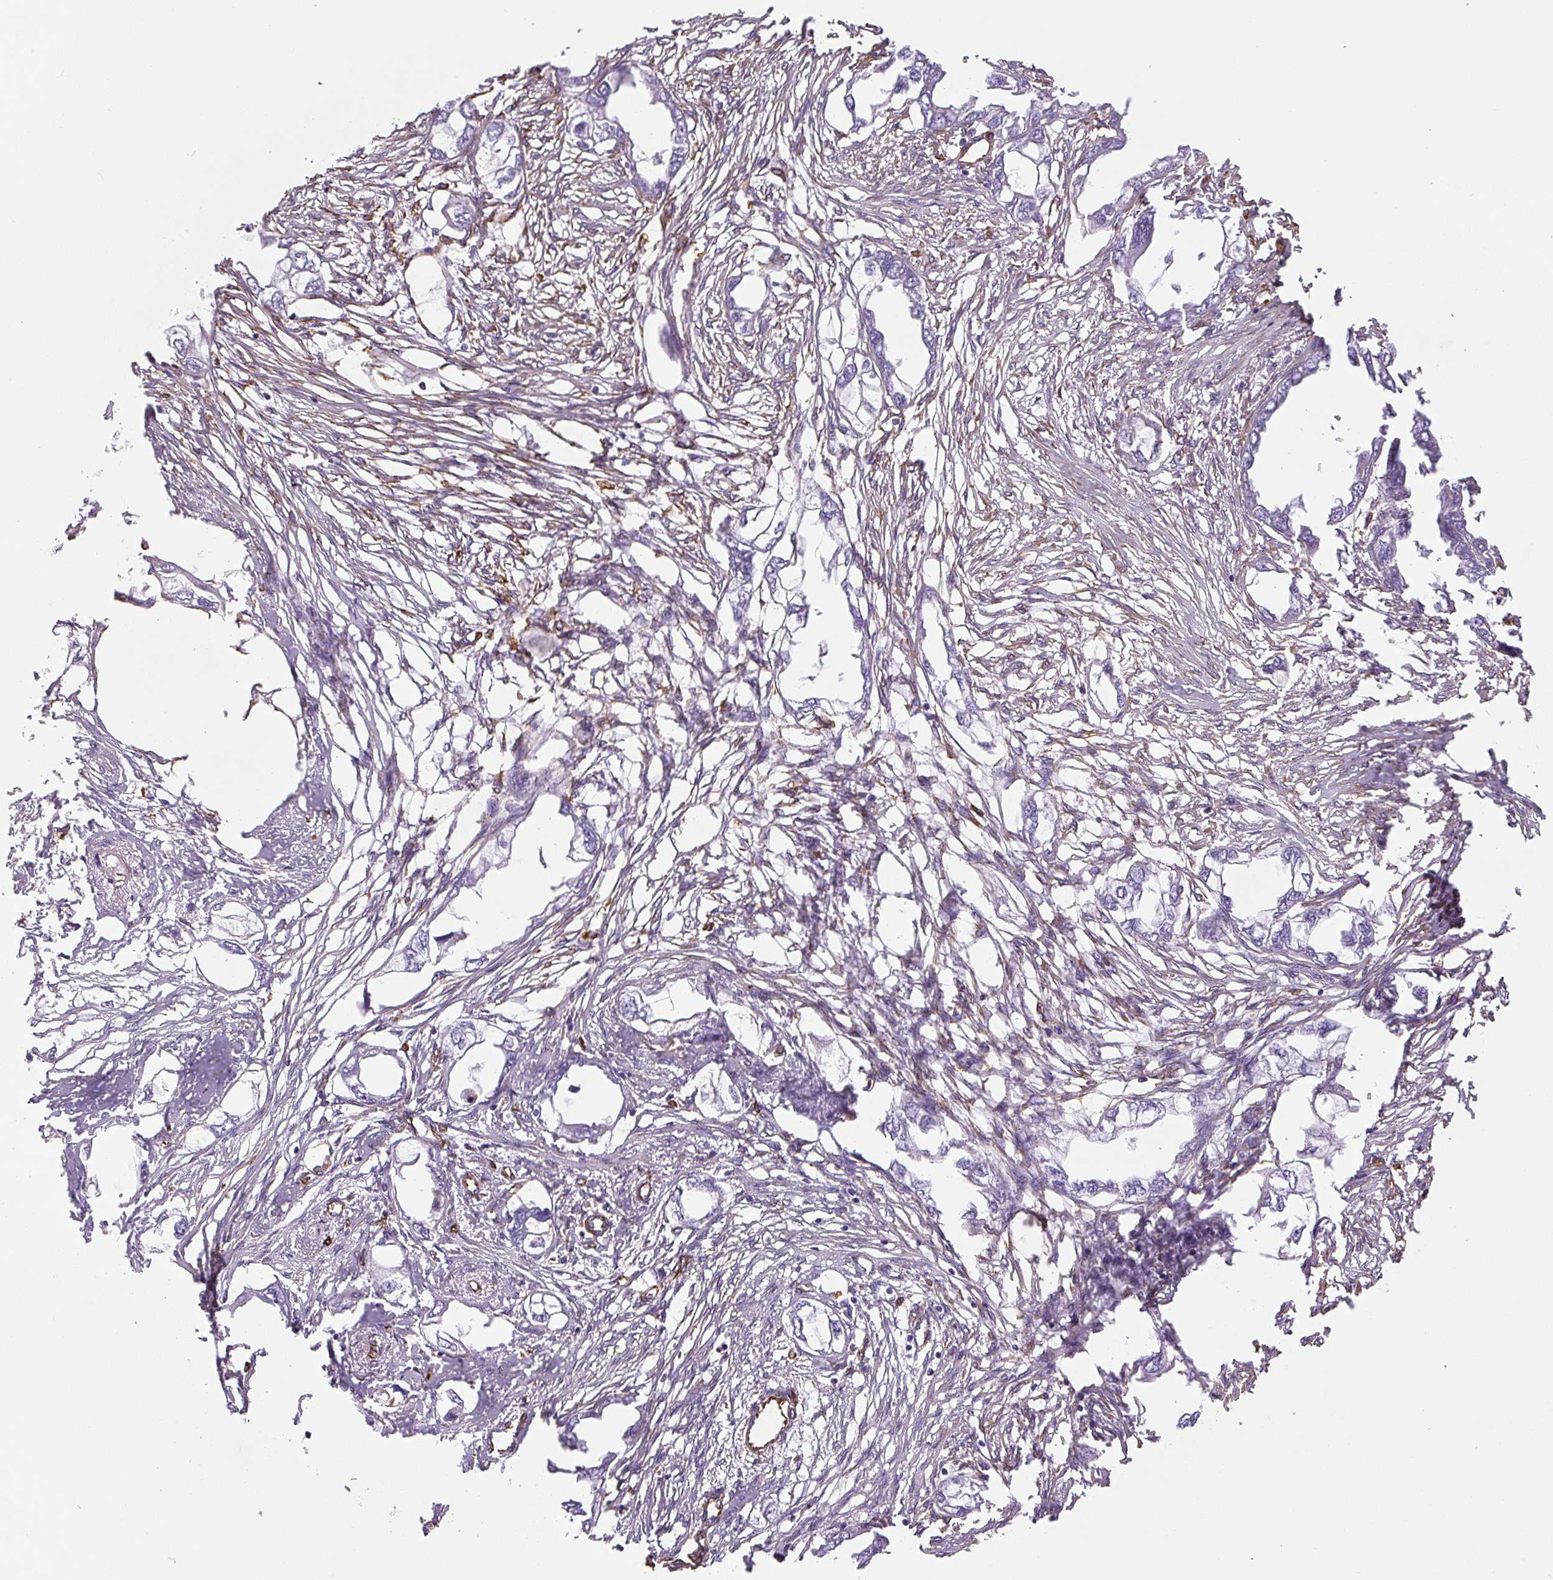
{"staining": {"intensity": "negative", "quantity": "none", "location": "none"}, "tissue": "endometrial cancer", "cell_type": "Tumor cells", "image_type": "cancer", "snomed": [{"axis": "morphology", "description": "Adenocarcinoma, NOS"}, {"axis": "morphology", "description": "Adenocarcinoma, metastatic, NOS"}, {"axis": "topography", "description": "Adipose tissue"}, {"axis": "topography", "description": "Endometrium"}], "caption": "Tumor cells show no significant protein expression in endometrial cancer.", "gene": "VIM", "patient": {"sex": "female", "age": 67}}